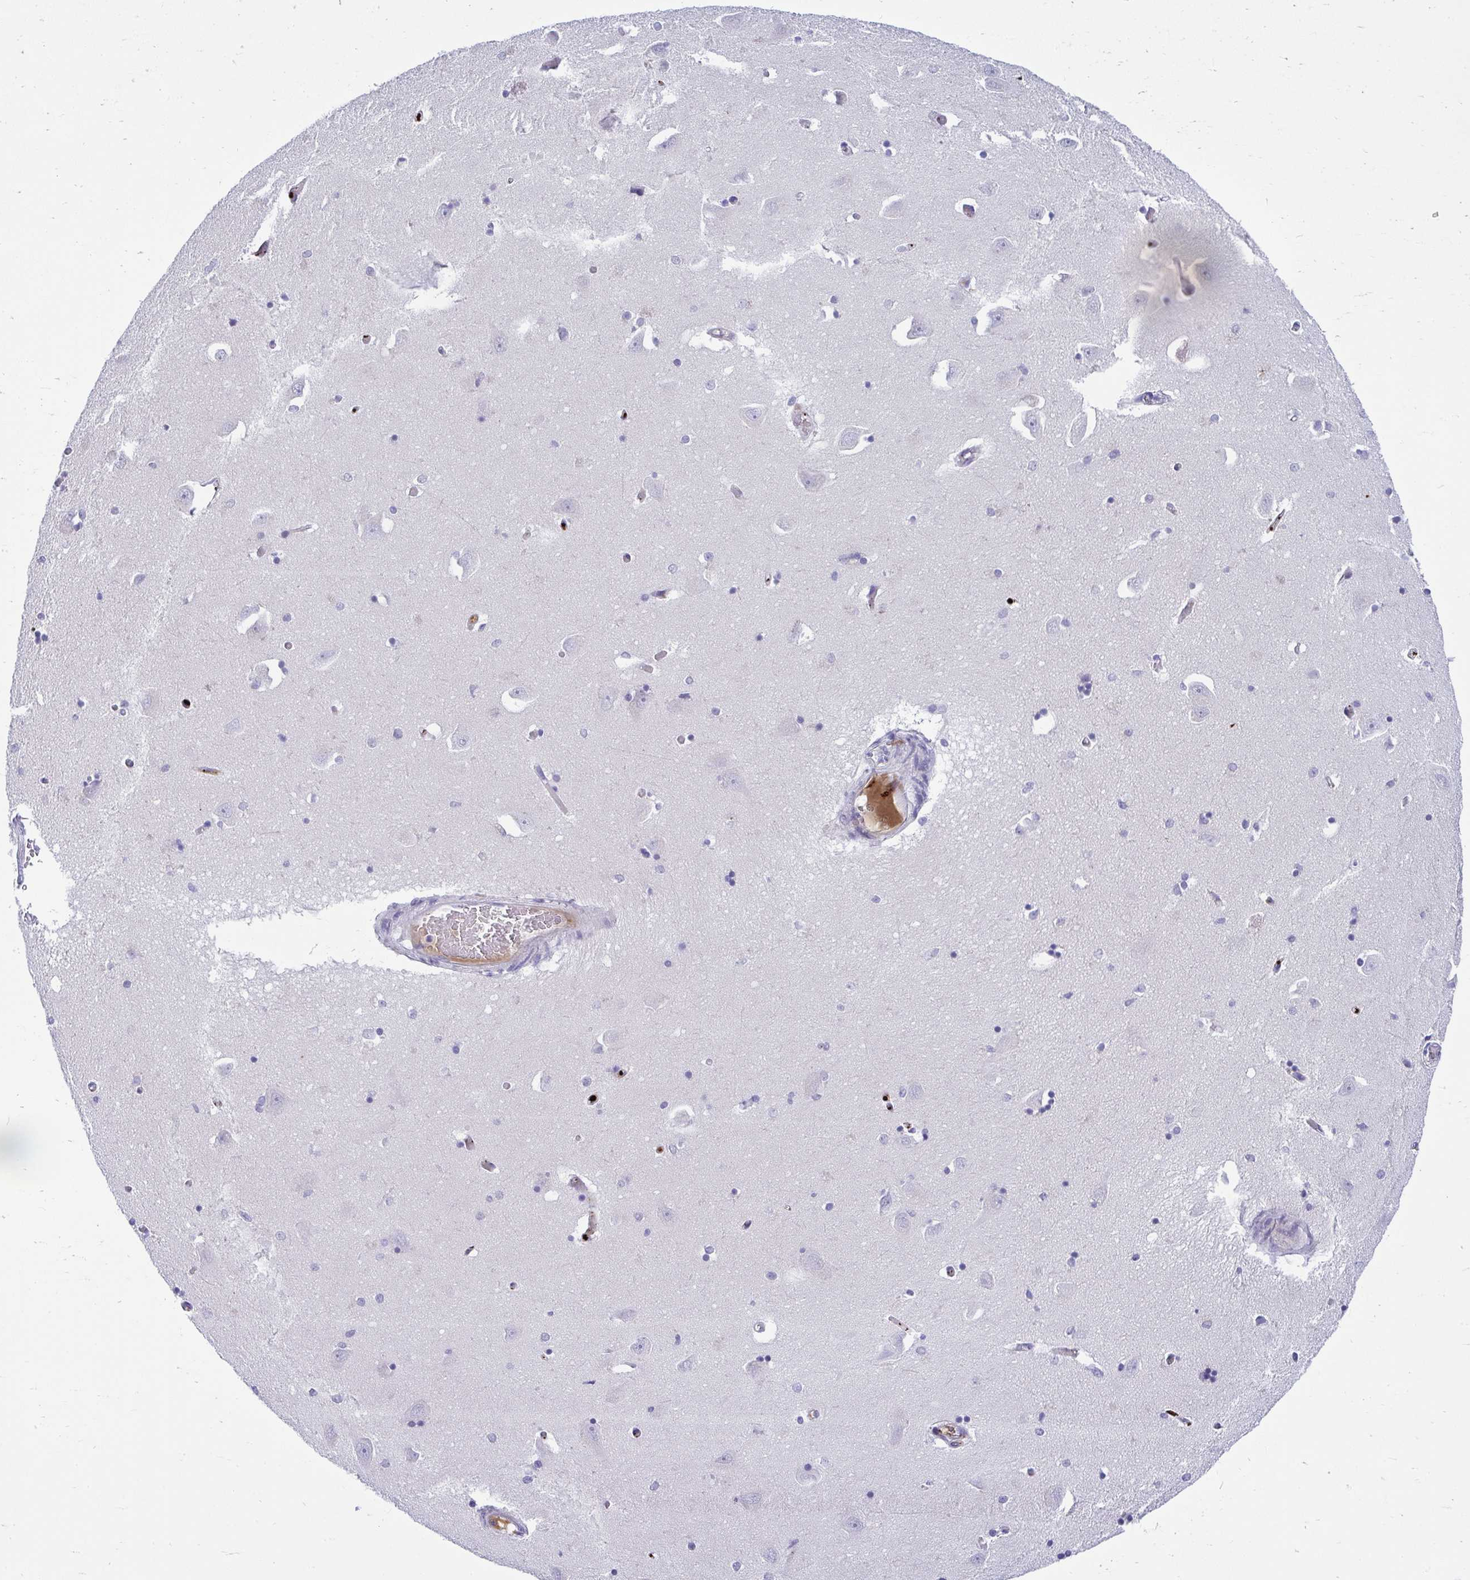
{"staining": {"intensity": "negative", "quantity": "none", "location": "none"}, "tissue": "caudate", "cell_type": "Glial cells", "image_type": "normal", "snomed": [{"axis": "morphology", "description": "Normal tissue, NOS"}, {"axis": "topography", "description": "Lateral ventricle wall"}, {"axis": "topography", "description": "Hippocampus"}], "caption": "IHC of normal caudate shows no expression in glial cells.", "gene": "TSBP1", "patient": {"sex": "female", "age": 63}}